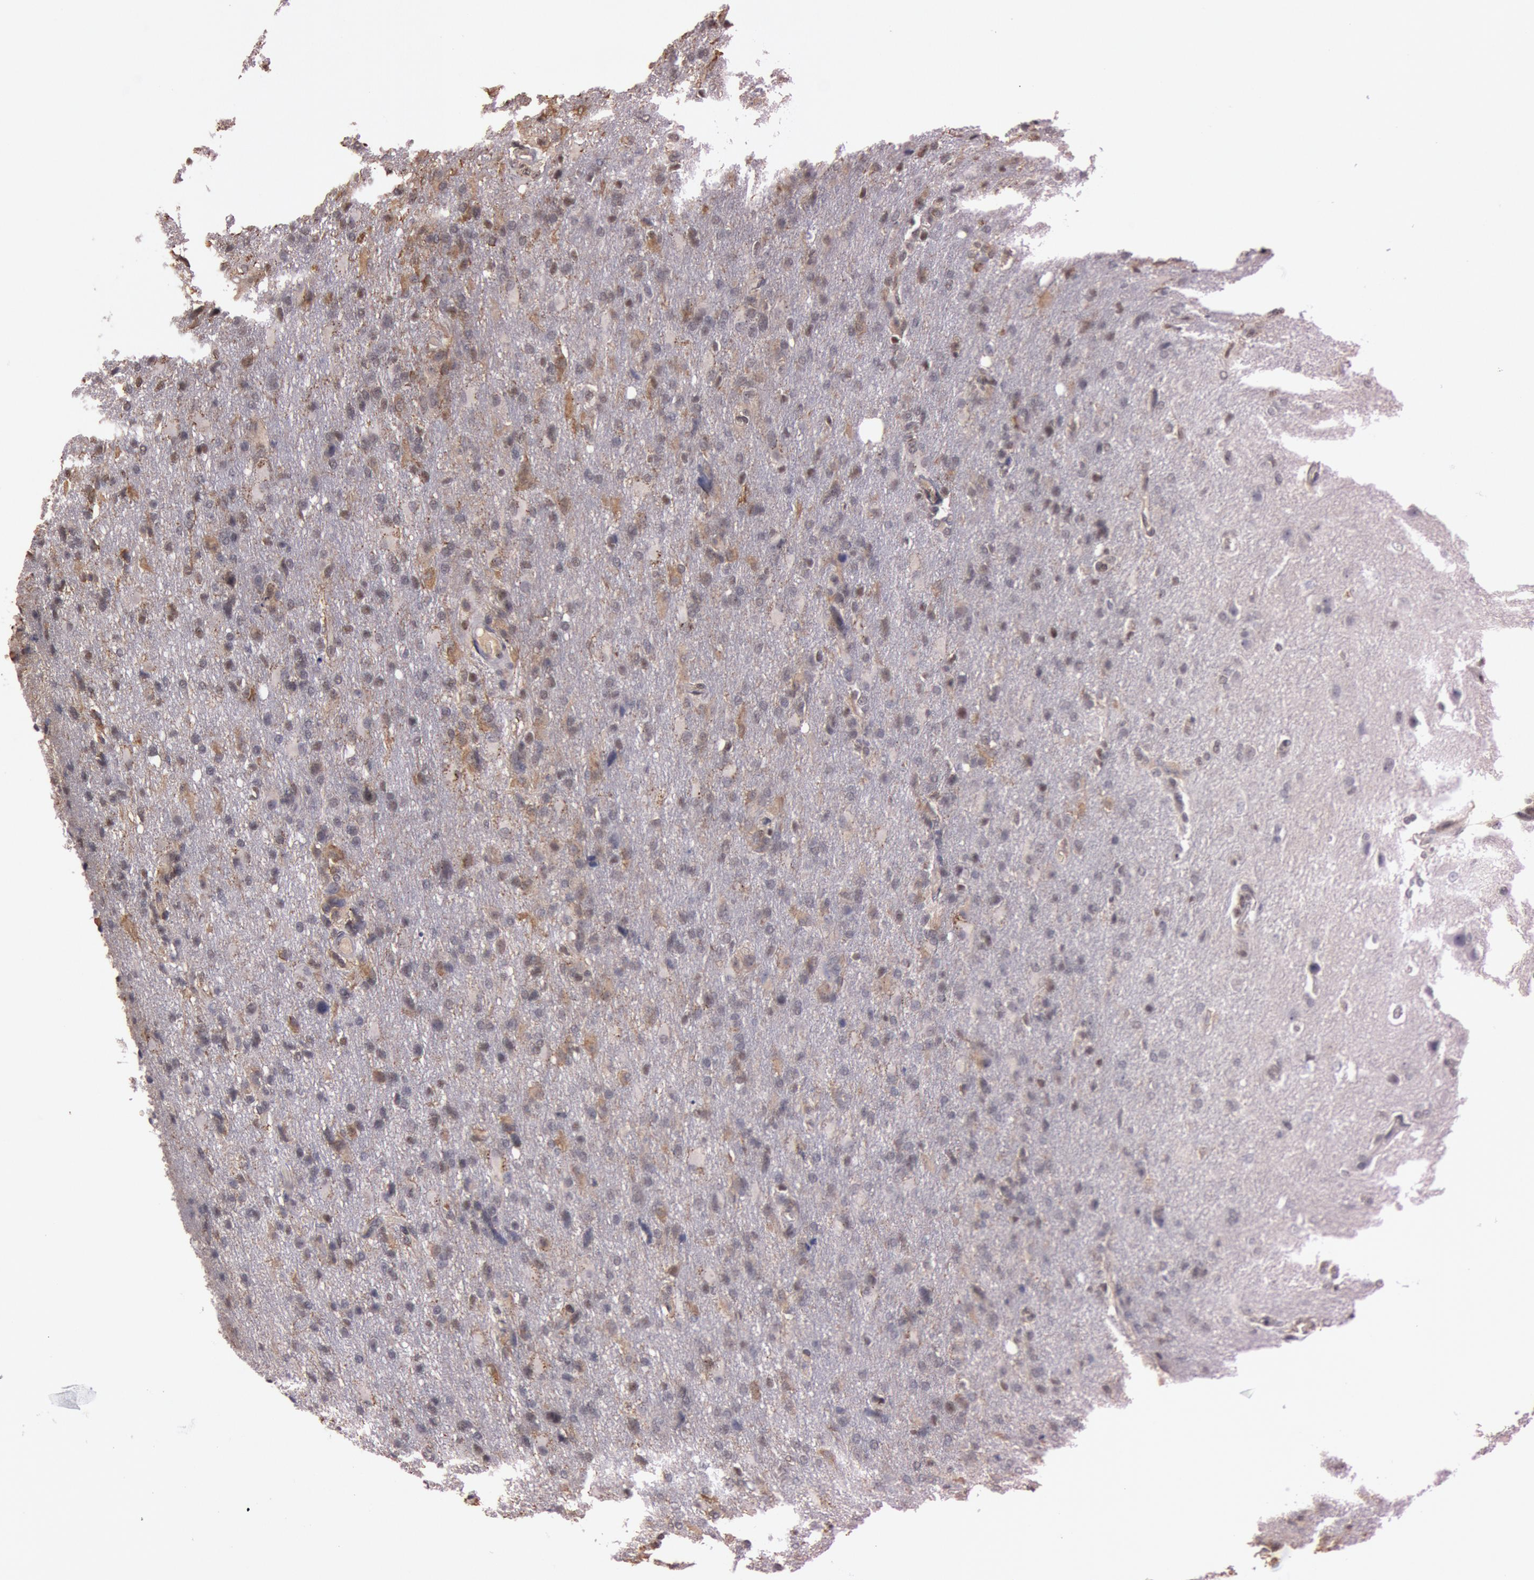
{"staining": {"intensity": "weak", "quantity": "<25%", "location": "cytoplasmic/membranous,nuclear"}, "tissue": "glioma", "cell_type": "Tumor cells", "image_type": "cancer", "snomed": [{"axis": "morphology", "description": "Glioma, malignant, High grade"}, {"axis": "topography", "description": "Brain"}], "caption": "Malignant glioma (high-grade) was stained to show a protein in brown. There is no significant expression in tumor cells.", "gene": "TASL", "patient": {"sex": "male", "age": 68}}